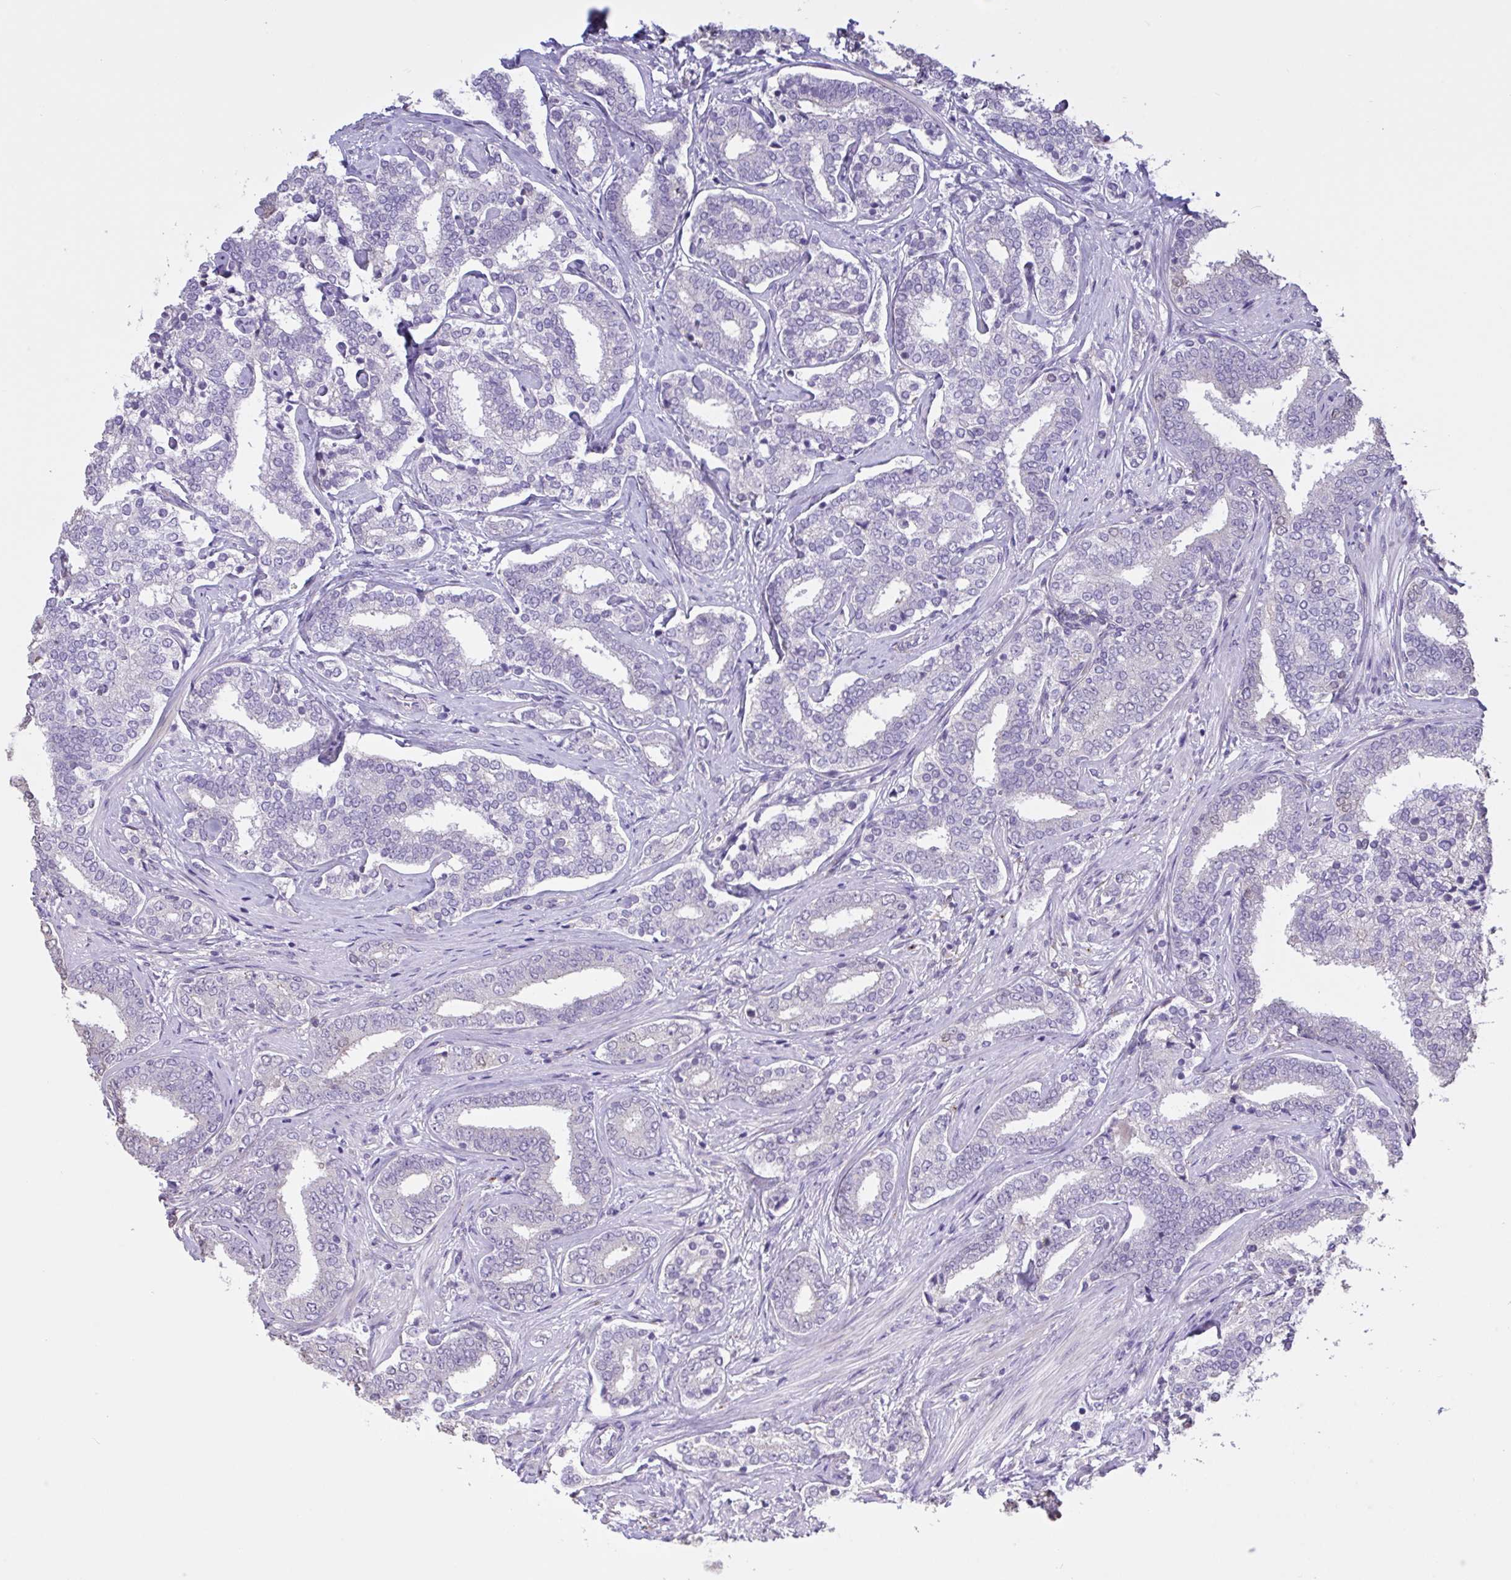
{"staining": {"intensity": "negative", "quantity": "none", "location": "none"}, "tissue": "prostate cancer", "cell_type": "Tumor cells", "image_type": "cancer", "snomed": [{"axis": "morphology", "description": "Adenocarcinoma, High grade"}, {"axis": "topography", "description": "Prostate"}], "caption": "Immunohistochemistry (IHC) of human prostate cancer (adenocarcinoma (high-grade)) shows no staining in tumor cells.", "gene": "MRGPRX2", "patient": {"sex": "male", "age": 72}}